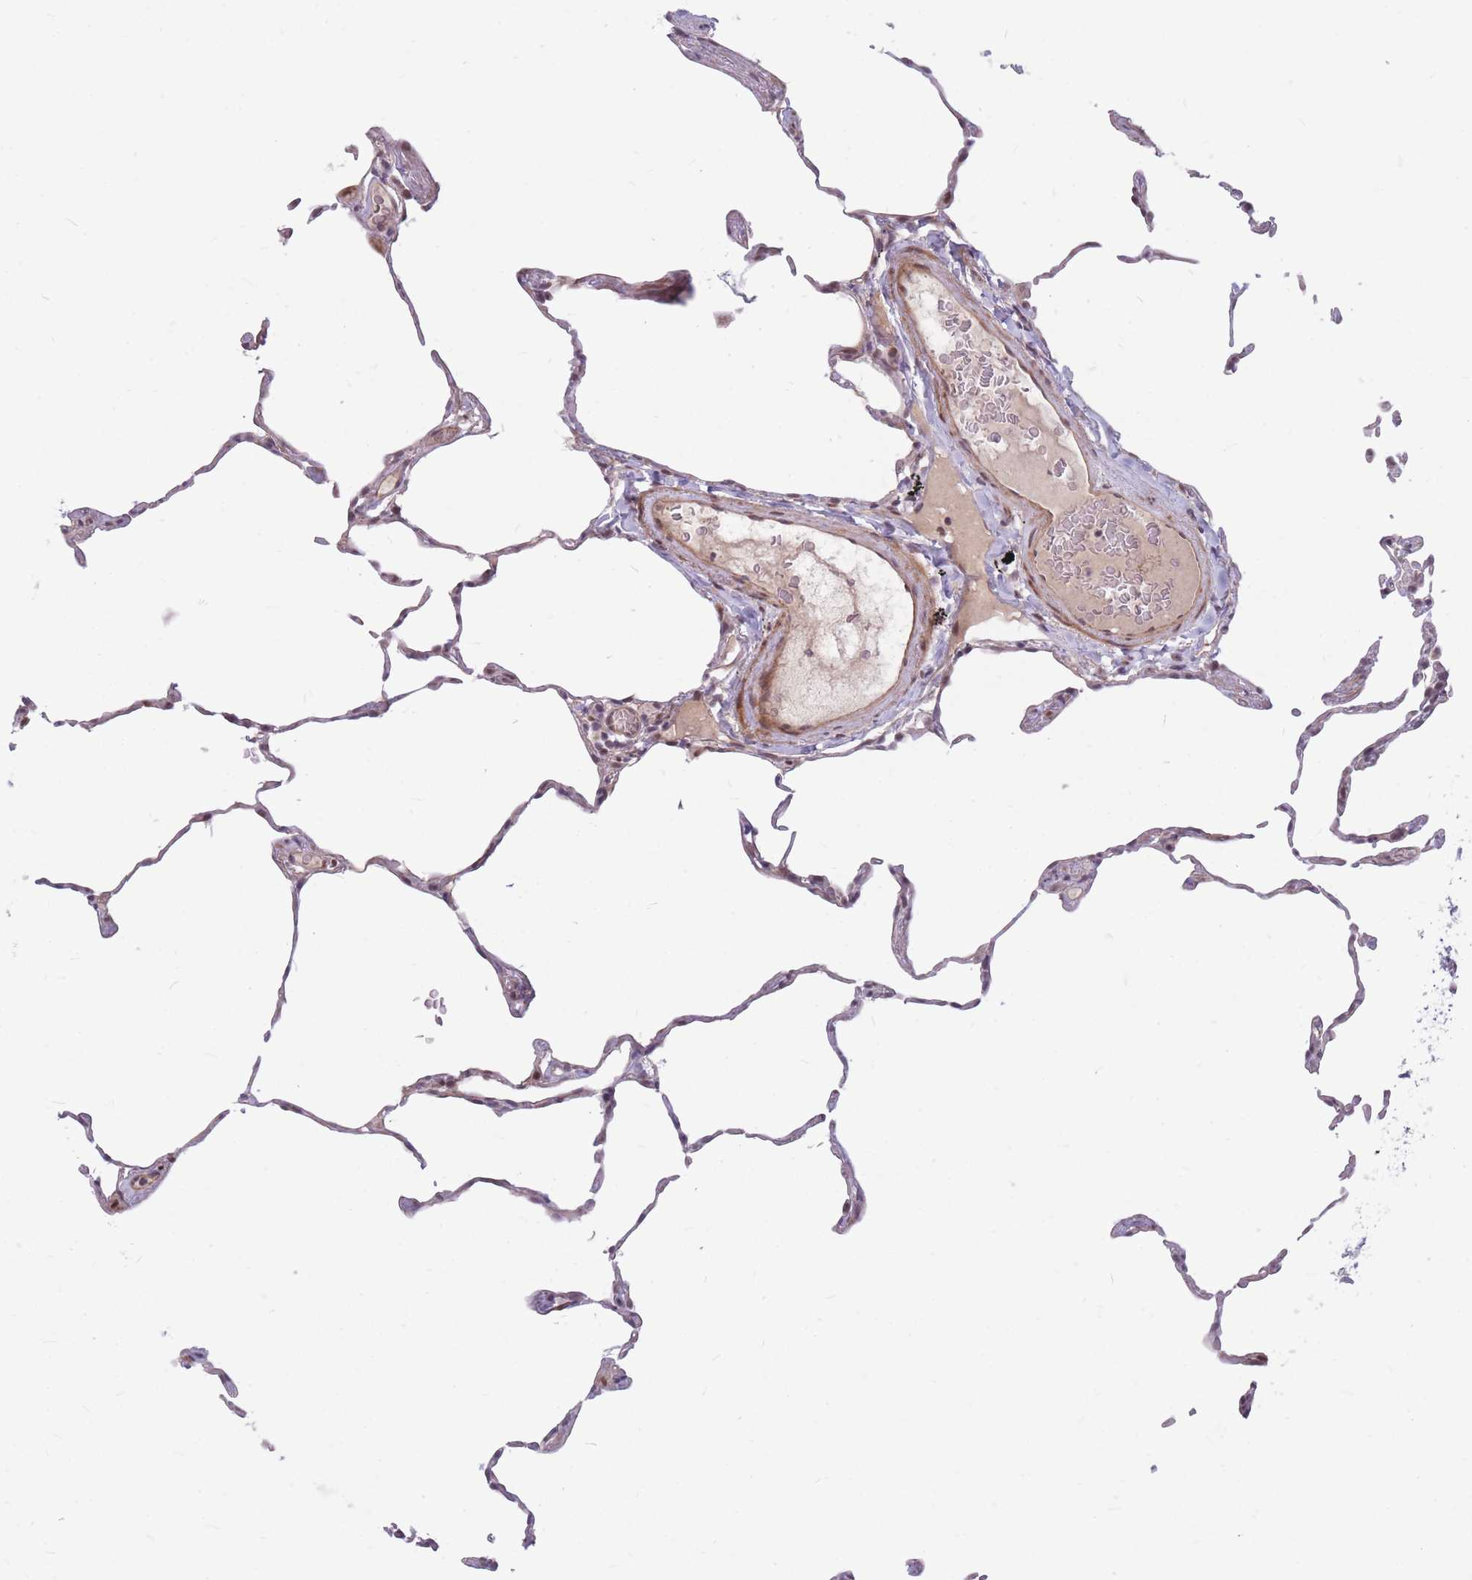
{"staining": {"intensity": "negative", "quantity": "none", "location": "none"}, "tissue": "lung", "cell_type": "Alveolar cells", "image_type": "normal", "snomed": [{"axis": "morphology", "description": "Normal tissue, NOS"}, {"axis": "topography", "description": "Lung"}], "caption": "Normal lung was stained to show a protein in brown. There is no significant staining in alveolar cells. (DAB IHC visualized using brightfield microscopy, high magnification).", "gene": "ERCC2", "patient": {"sex": "female", "age": 57}}